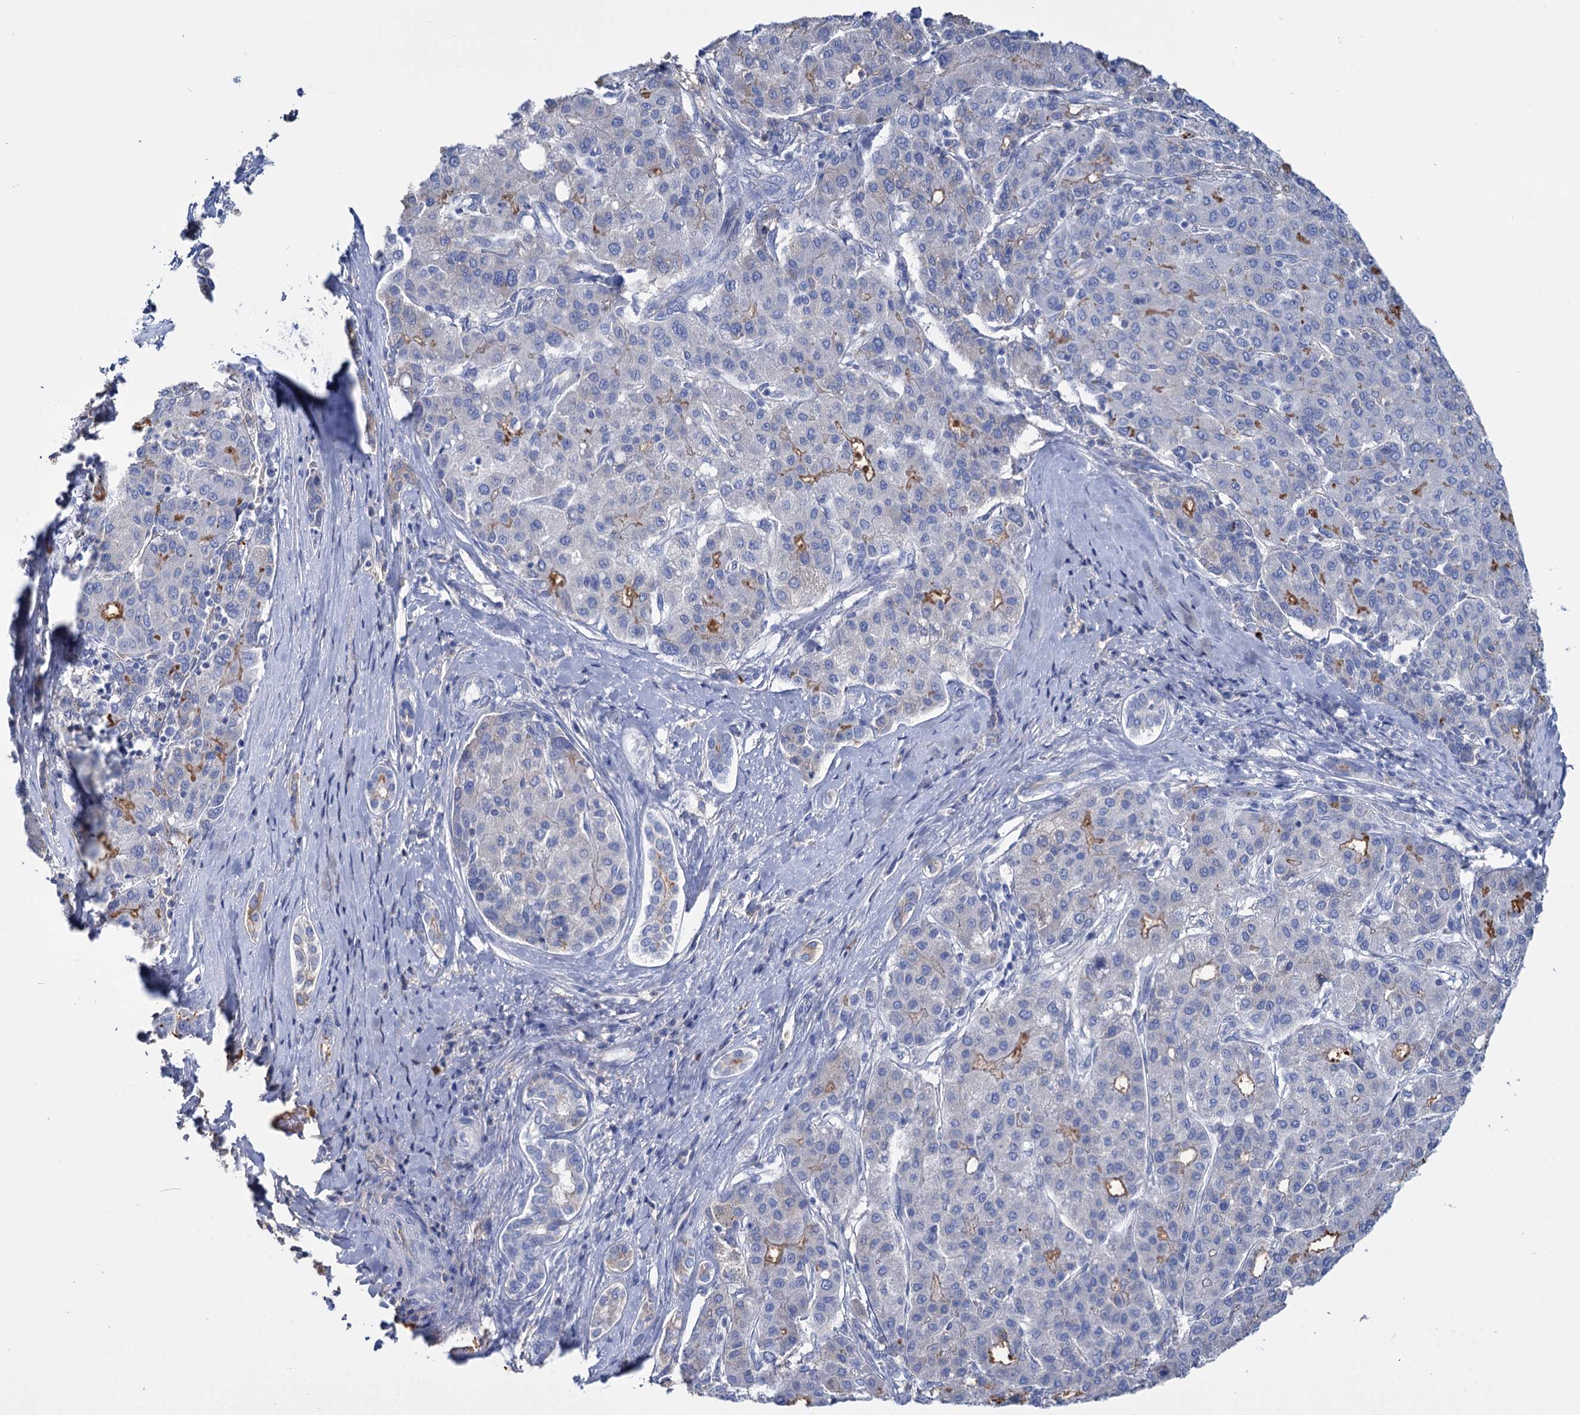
{"staining": {"intensity": "moderate", "quantity": "<25%", "location": "cytoplasmic/membranous"}, "tissue": "liver cancer", "cell_type": "Tumor cells", "image_type": "cancer", "snomed": [{"axis": "morphology", "description": "Carcinoma, Hepatocellular, NOS"}, {"axis": "topography", "description": "Liver"}], "caption": "Protein staining of liver cancer tissue displays moderate cytoplasmic/membranous positivity in approximately <25% of tumor cells. (Brightfield microscopy of DAB IHC at high magnification).", "gene": "FBXW12", "patient": {"sex": "male", "age": 65}}